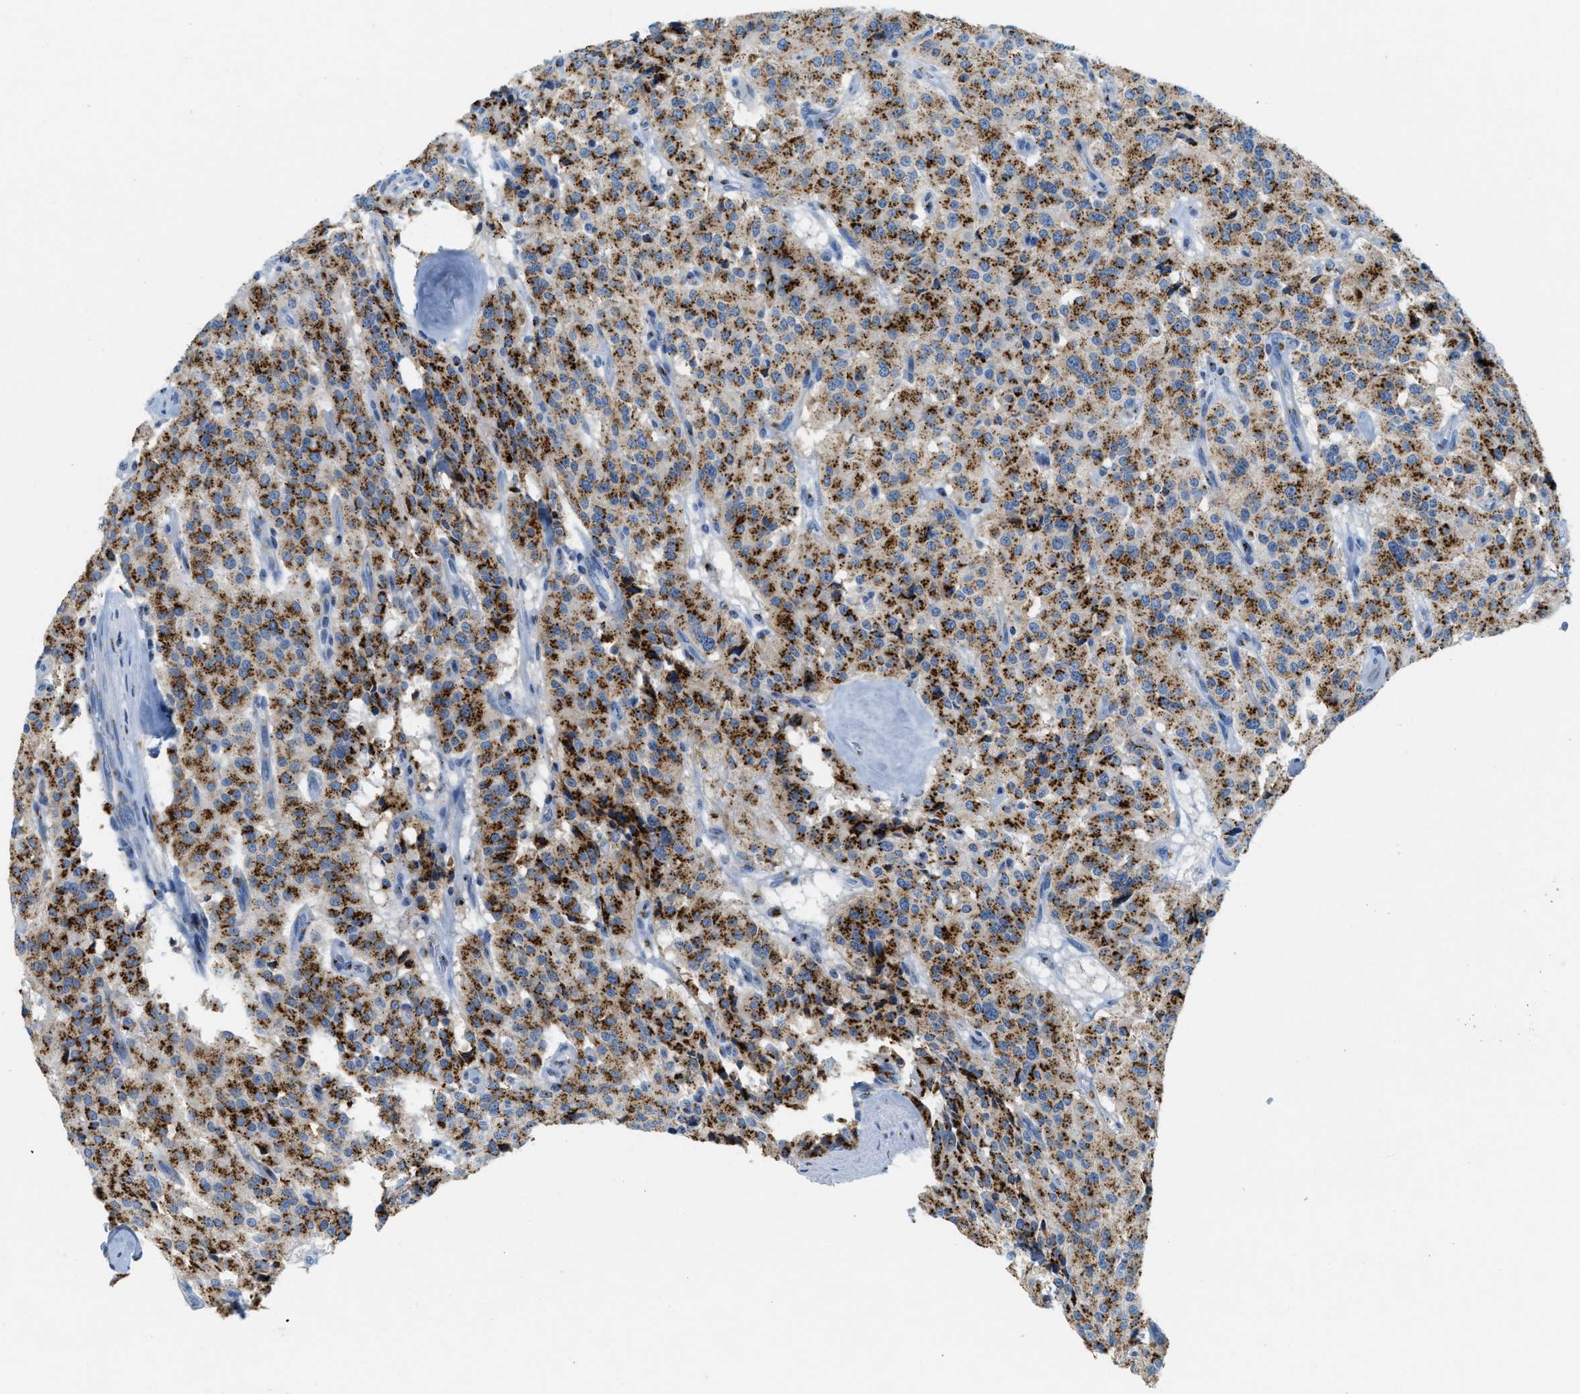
{"staining": {"intensity": "strong", "quantity": ">75%", "location": "cytoplasmic/membranous"}, "tissue": "carcinoid", "cell_type": "Tumor cells", "image_type": "cancer", "snomed": [{"axis": "morphology", "description": "Carcinoid, malignant, NOS"}, {"axis": "topography", "description": "Lung"}], "caption": "An immunohistochemistry (IHC) micrograph of tumor tissue is shown. Protein staining in brown shows strong cytoplasmic/membranous positivity in carcinoid (malignant) within tumor cells.", "gene": "ENTPD4", "patient": {"sex": "male", "age": 30}}